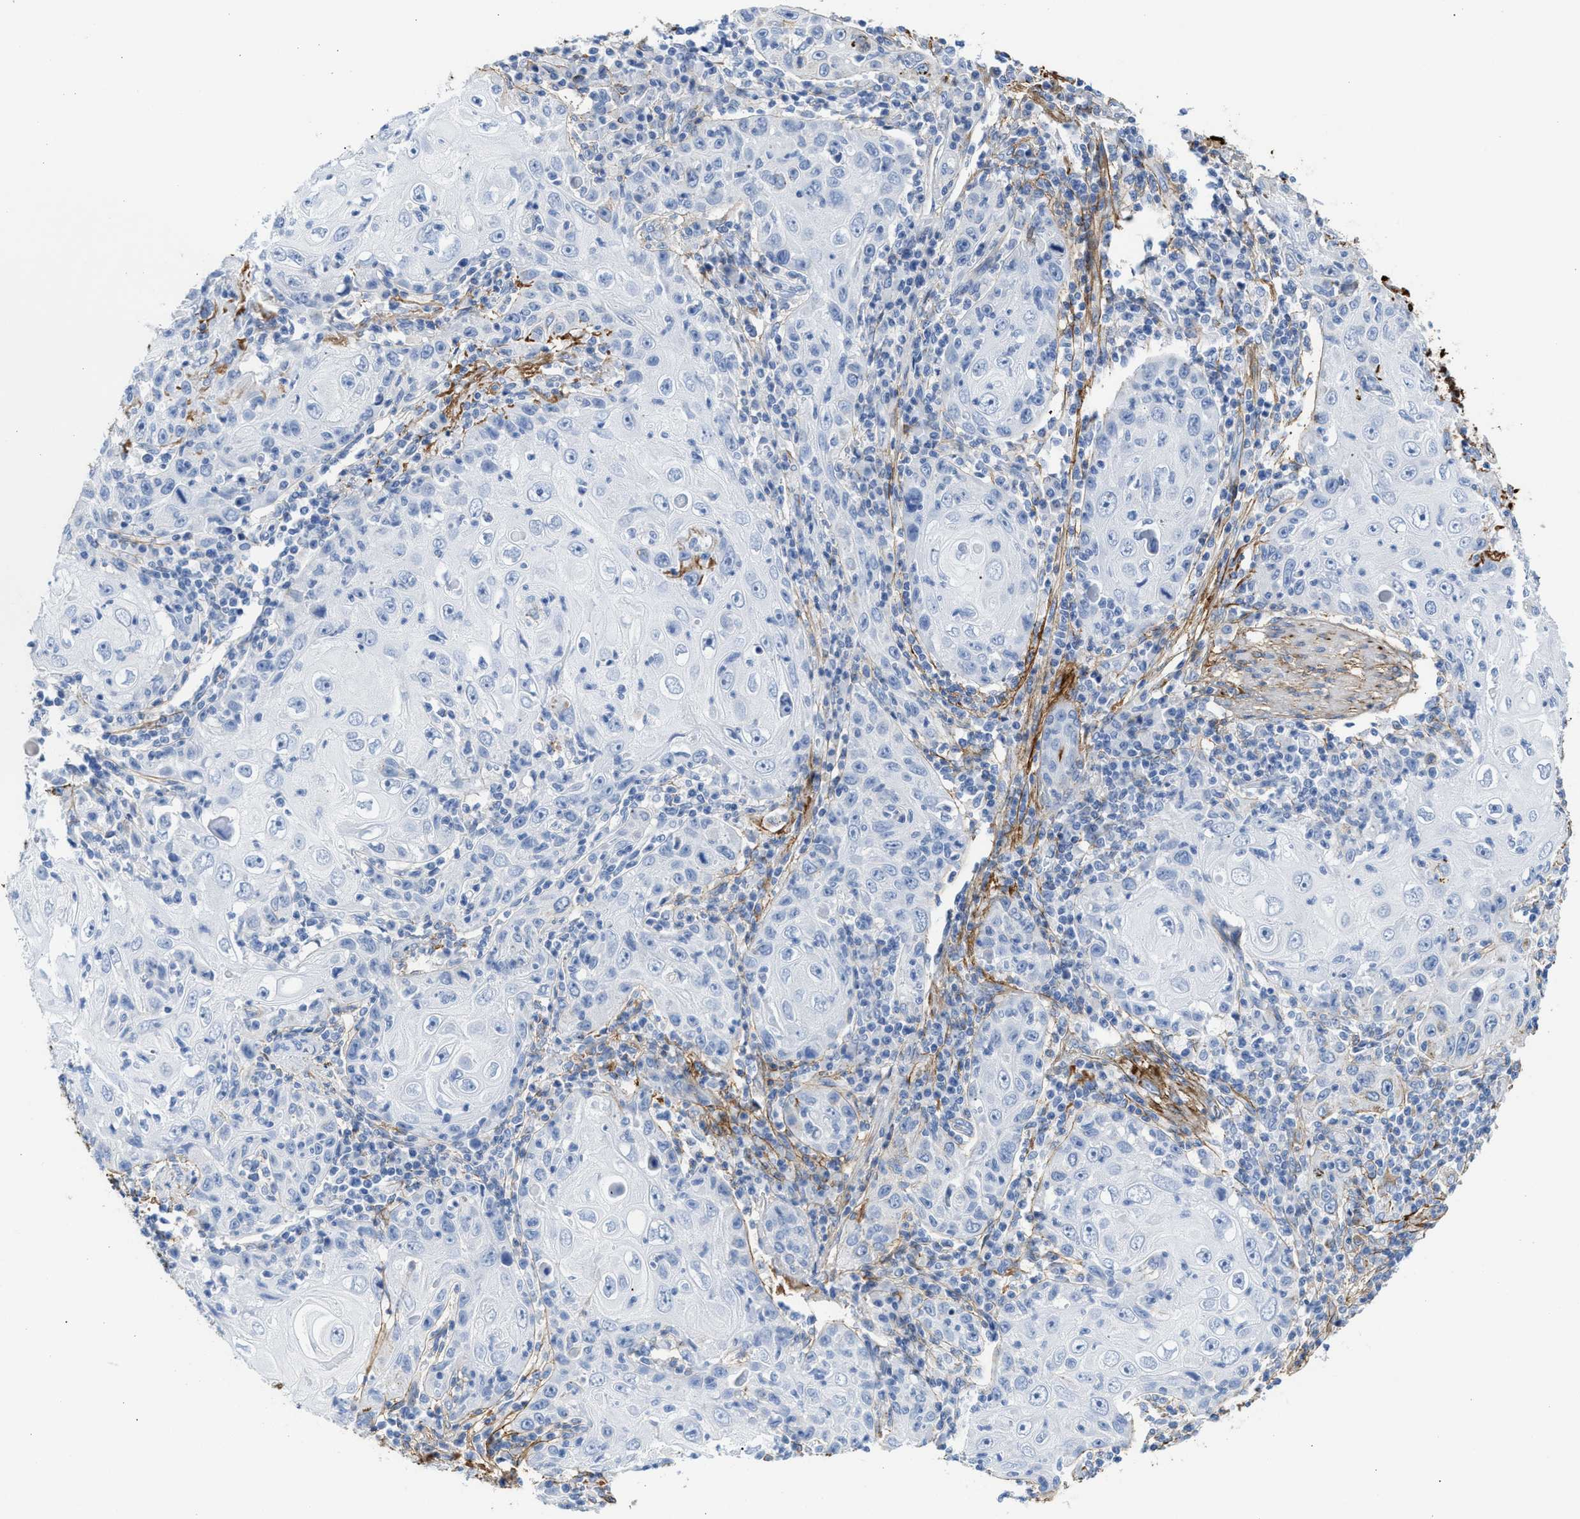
{"staining": {"intensity": "negative", "quantity": "none", "location": "none"}, "tissue": "skin cancer", "cell_type": "Tumor cells", "image_type": "cancer", "snomed": [{"axis": "morphology", "description": "Squamous cell carcinoma, NOS"}, {"axis": "topography", "description": "Skin"}], "caption": "DAB immunohistochemical staining of human skin cancer reveals no significant positivity in tumor cells.", "gene": "TNR", "patient": {"sex": "female", "age": 88}}